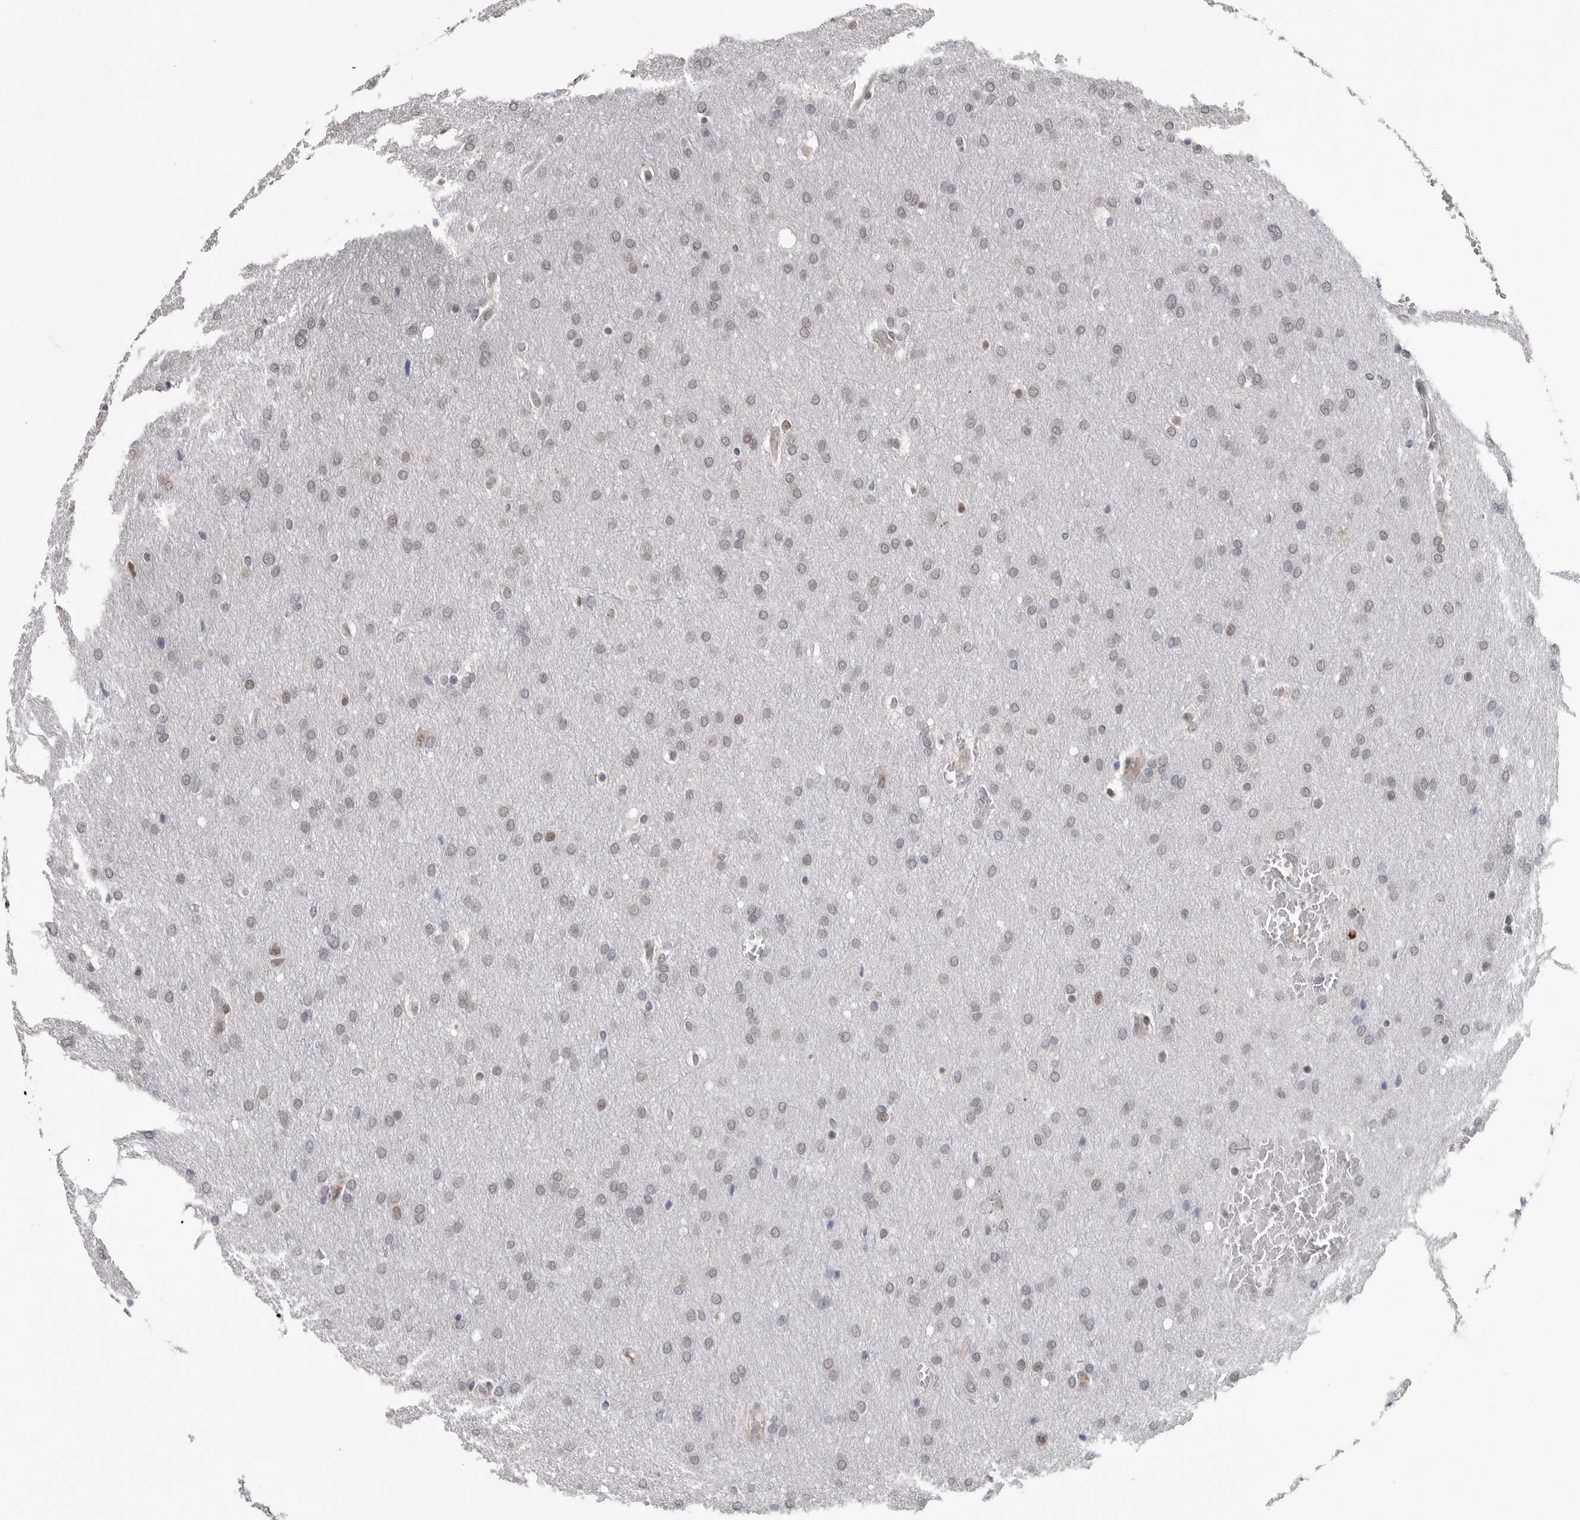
{"staining": {"intensity": "negative", "quantity": "none", "location": "none"}, "tissue": "glioma", "cell_type": "Tumor cells", "image_type": "cancer", "snomed": [{"axis": "morphology", "description": "Glioma, malignant, Low grade"}, {"axis": "topography", "description": "Brain"}], "caption": "Glioma stained for a protein using IHC demonstrates no positivity tumor cells.", "gene": "RALGPS2", "patient": {"sex": "female", "age": 37}}